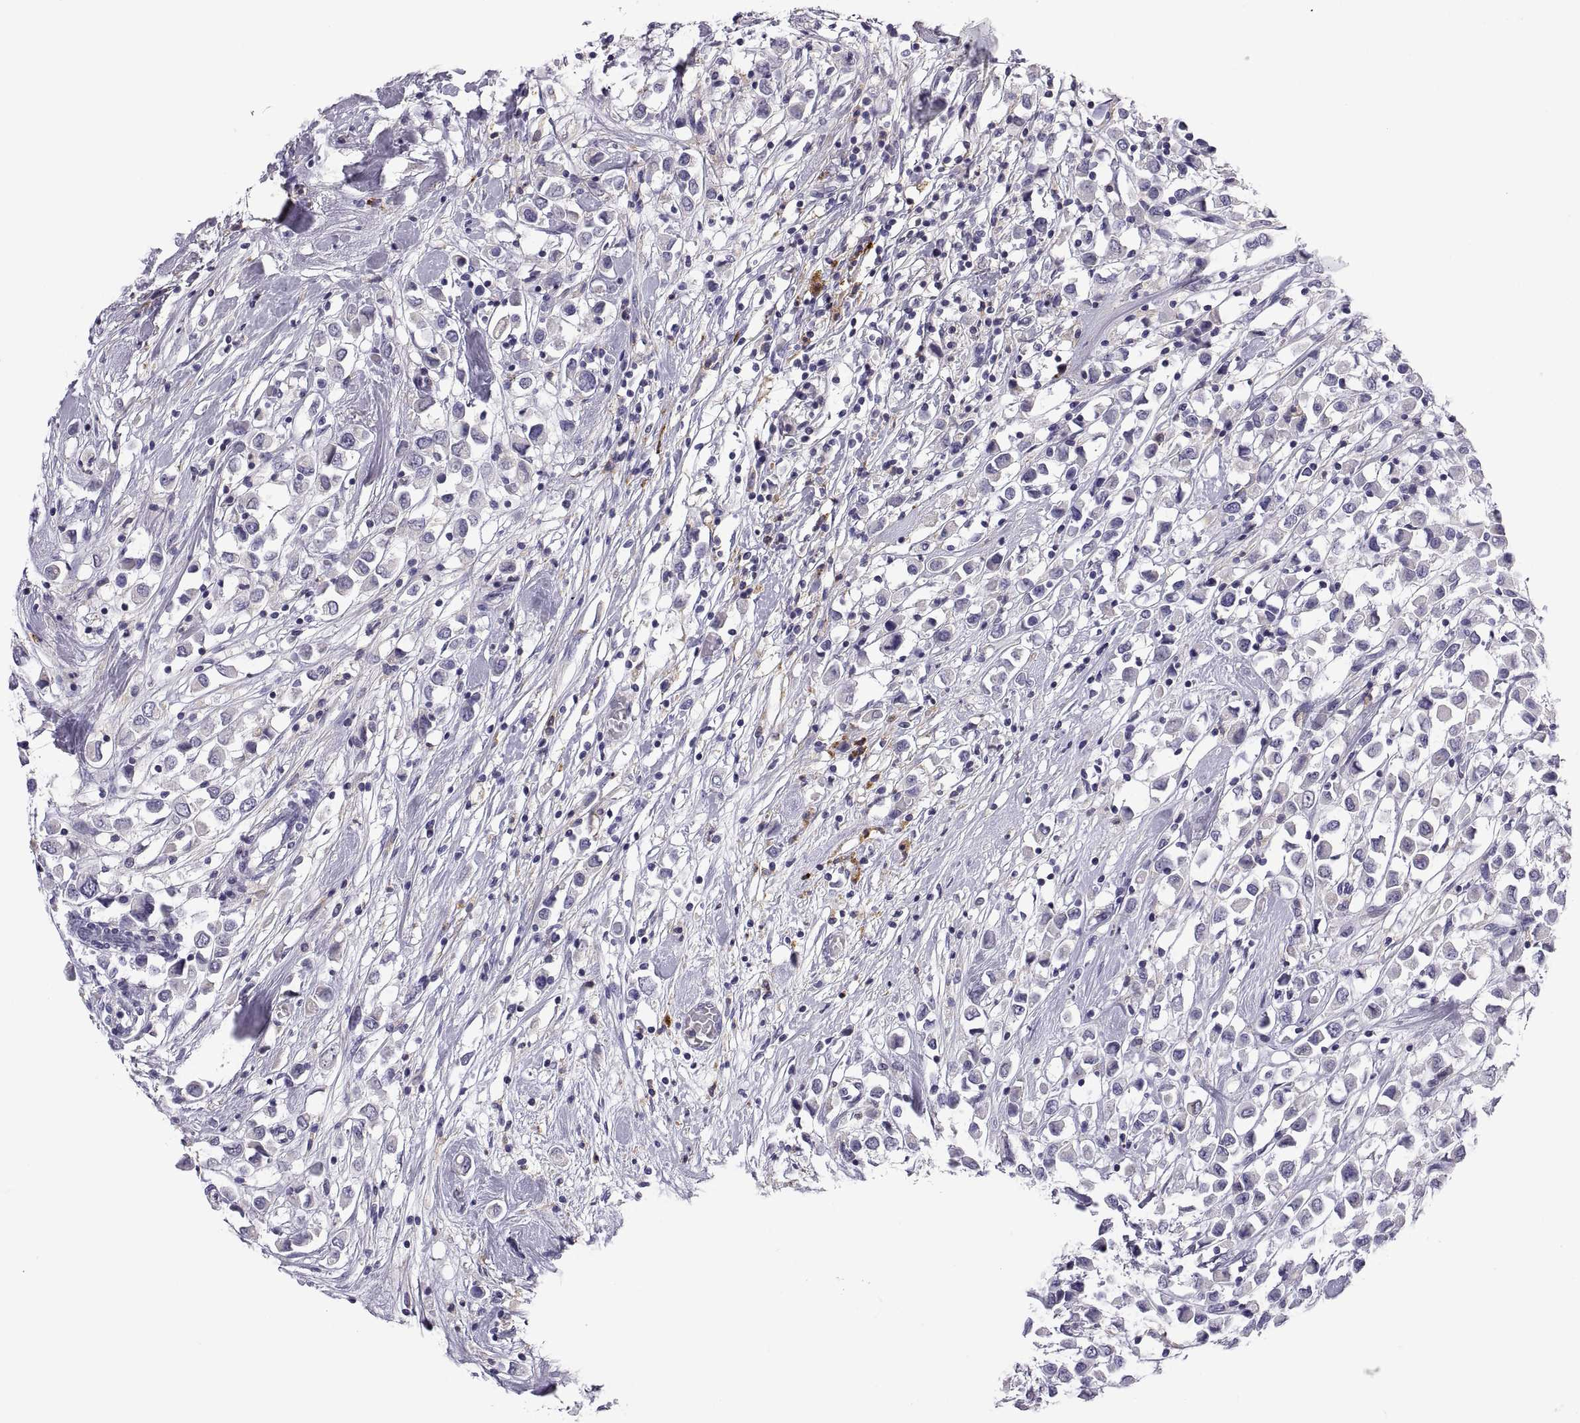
{"staining": {"intensity": "negative", "quantity": "none", "location": "none"}, "tissue": "breast cancer", "cell_type": "Tumor cells", "image_type": "cancer", "snomed": [{"axis": "morphology", "description": "Duct carcinoma"}, {"axis": "topography", "description": "Breast"}], "caption": "Histopathology image shows no significant protein expression in tumor cells of breast cancer (intraductal carcinoma).", "gene": "RGS19", "patient": {"sex": "female", "age": 61}}